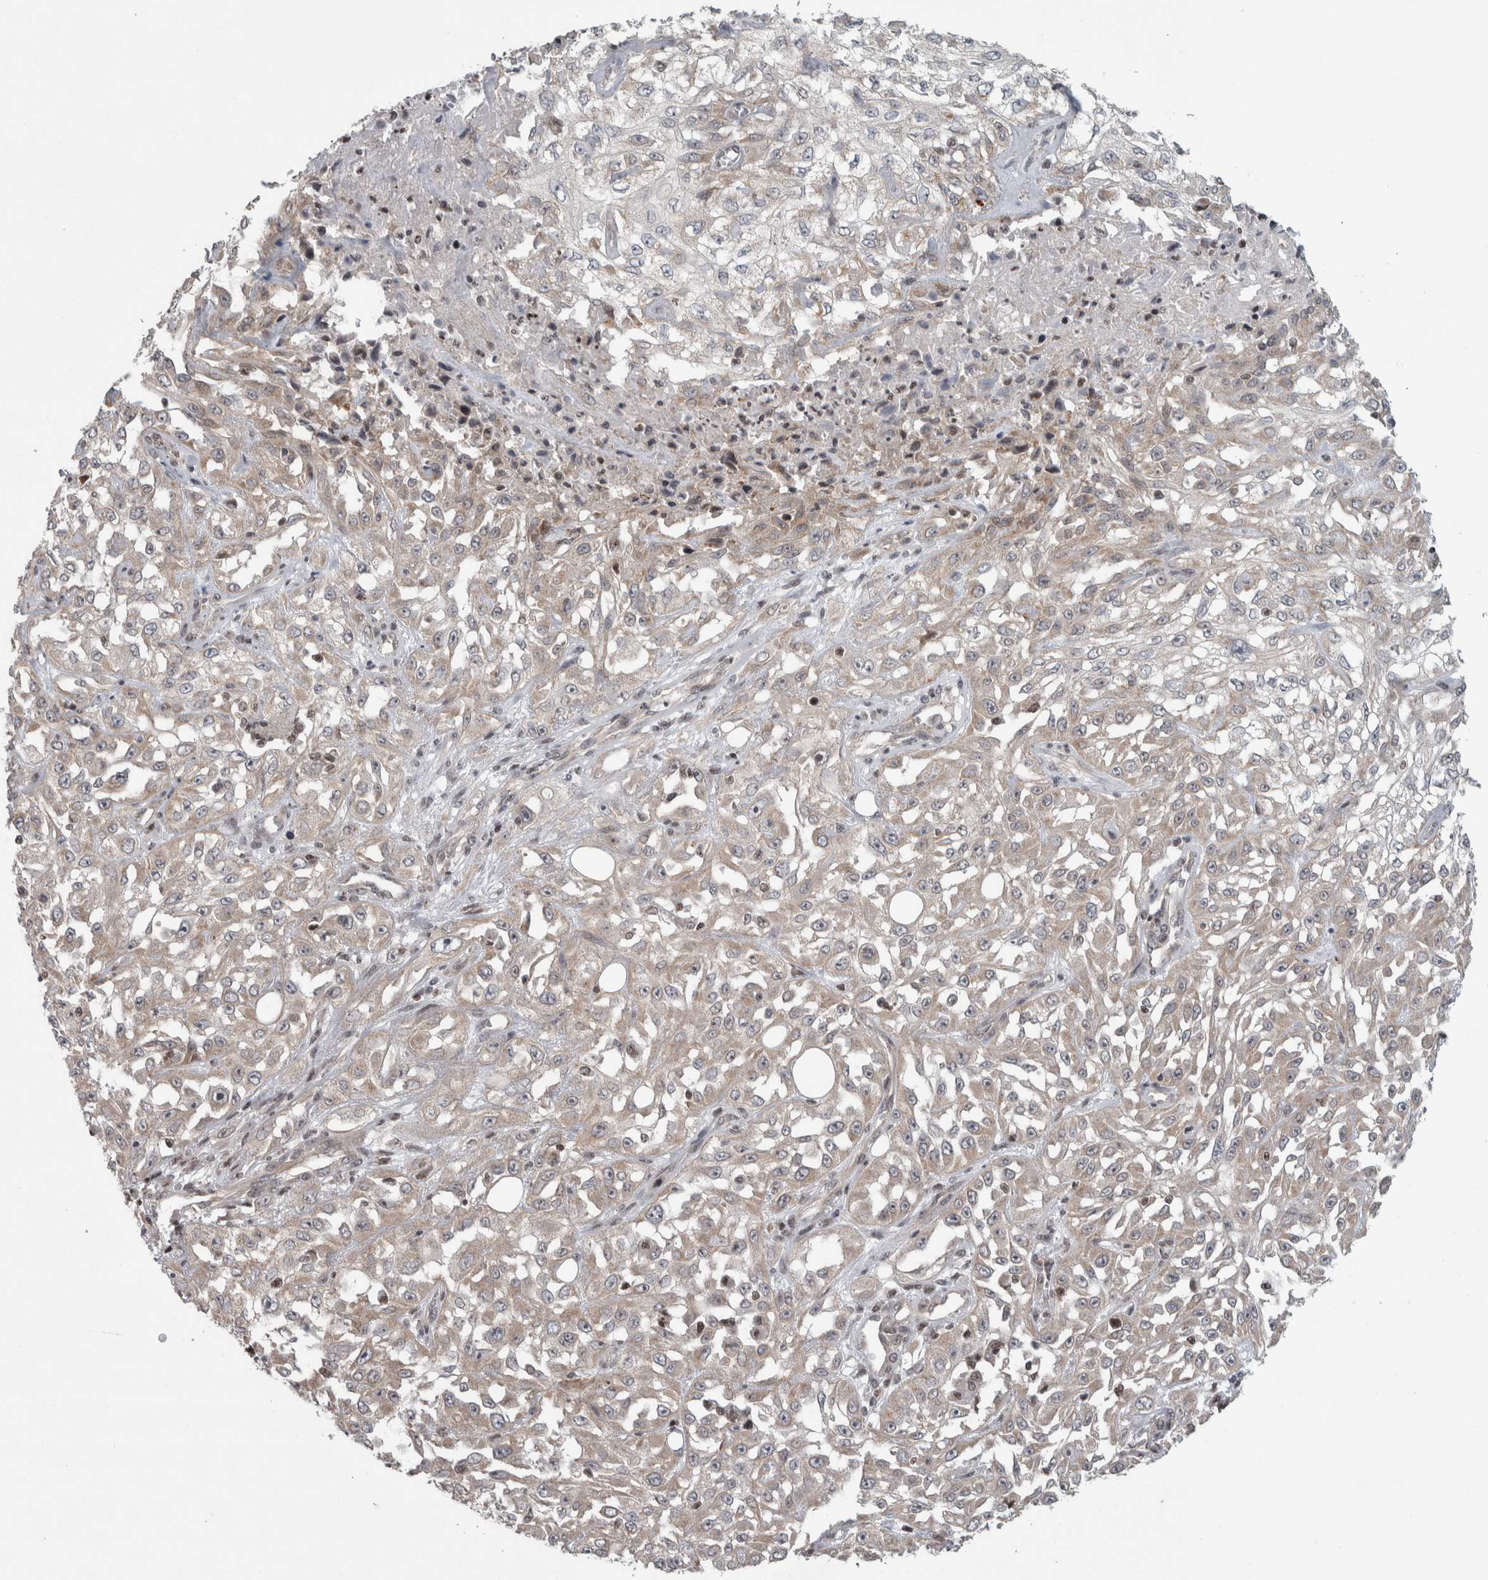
{"staining": {"intensity": "weak", "quantity": "<25%", "location": "cytoplasmic/membranous"}, "tissue": "skin cancer", "cell_type": "Tumor cells", "image_type": "cancer", "snomed": [{"axis": "morphology", "description": "Squamous cell carcinoma, NOS"}, {"axis": "morphology", "description": "Squamous cell carcinoma, metastatic, NOS"}, {"axis": "topography", "description": "Skin"}, {"axis": "topography", "description": "Lymph node"}], "caption": "Immunohistochemical staining of human metastatic squamous cell carcinoma (skin) displays no significant positivity in tumor cells.", "gene": "CWC27", "patient": {"sex": "male", "age": 75}}